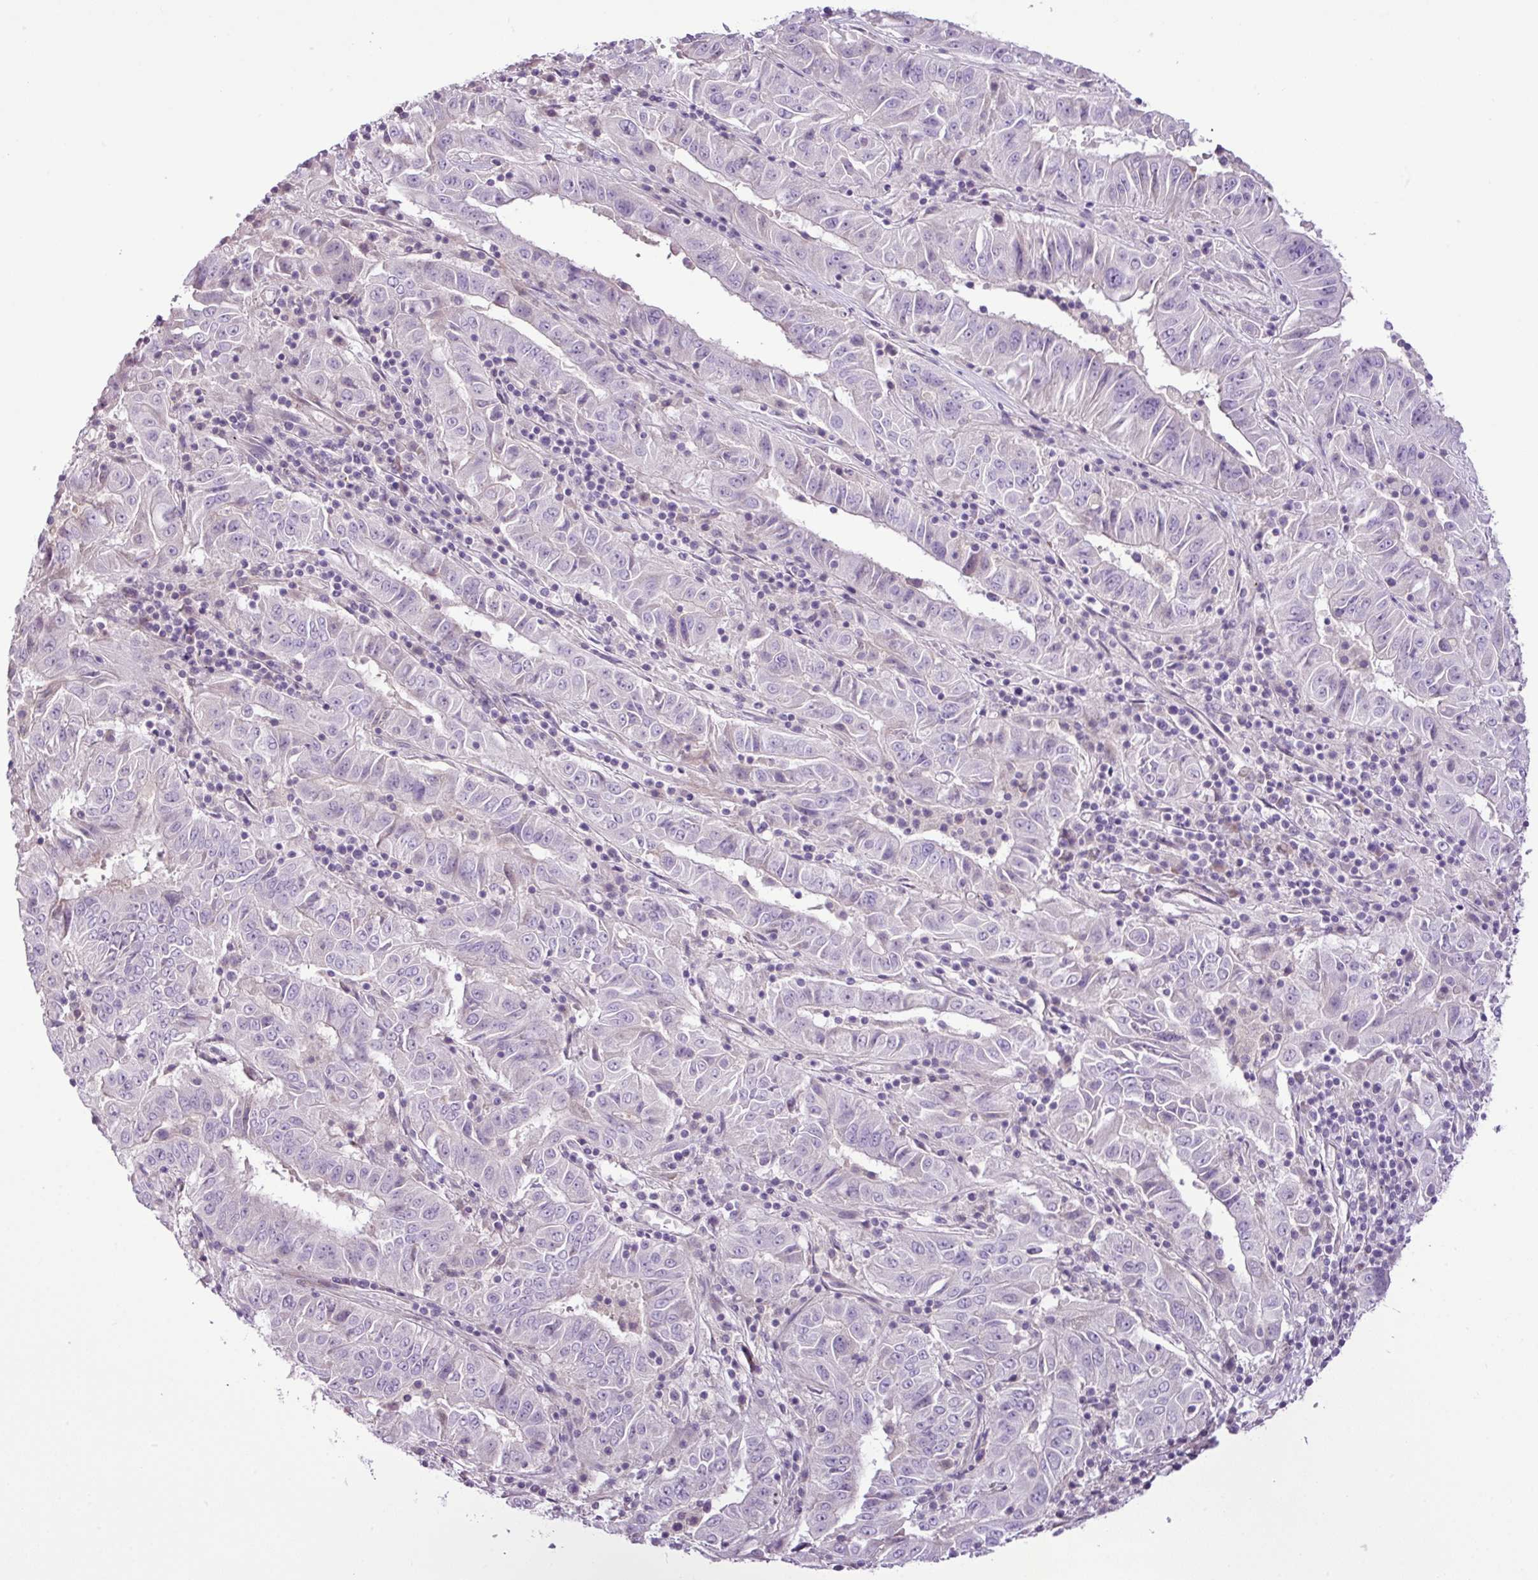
{"staining": {"intensity": "negative", "quantity": "none", "location": "none"}, "tissue": "pancreatic cancer", "cell_type": "Tumor cells", "image_type": "cancer", "snomed": [{"axis": "morphology", "description": "Adenocarcinoma, NOS"}, {"axis": "topography", "description": "Pancreas"}], "caption": "Protein analysis of adenocarcinoma (pancreatic) reveals no significant staining in tumor cells.", "gene": "DNAJB13", "patient": {"sex": "male", "age": 63}}